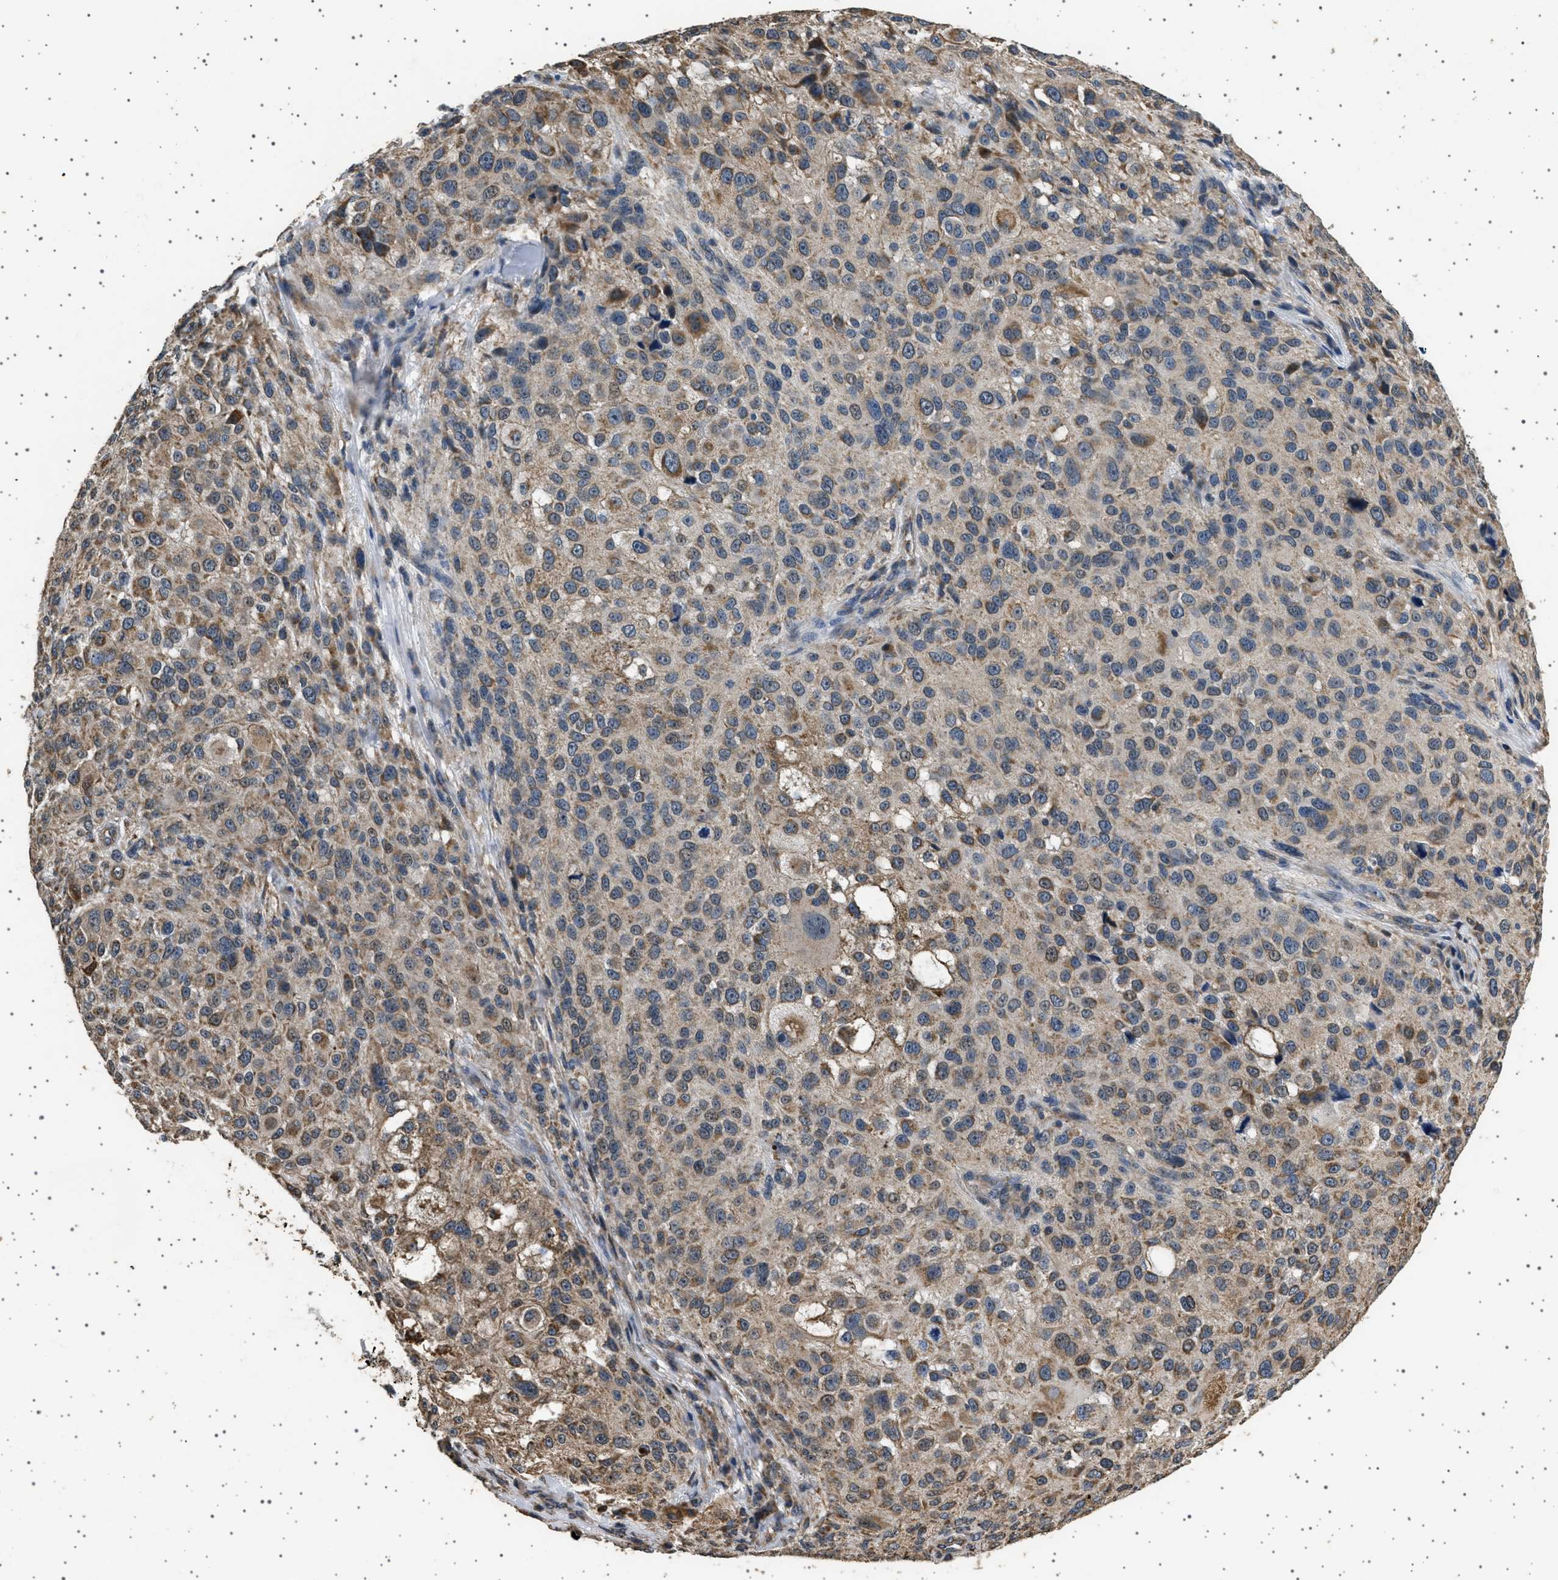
{"staining": {"intensity": "moderate", "quantity": ">75%", "location": "cytoplasmic/membranous"}, "tissue": "melanoma", "cell_type": "Tumor cells", "image_type": "cancer", "snomed": [{"axis": "morphology", "description": "Necrosis, NOS"}, {"axis": "morphology", "description": "Malignant melanoma, NOS"}, {"axis": "topography", "description": "Skin"}], "caption": "A high-resolution micrograph shows immunohistochemistry (IHC) staining of melanoma, which reveals moderate cytoplasmic/membranous positivity in approximately >75% of tumor cells.", "gene": "KCNA4", "patient": {"sex": "female", "age": 87}}